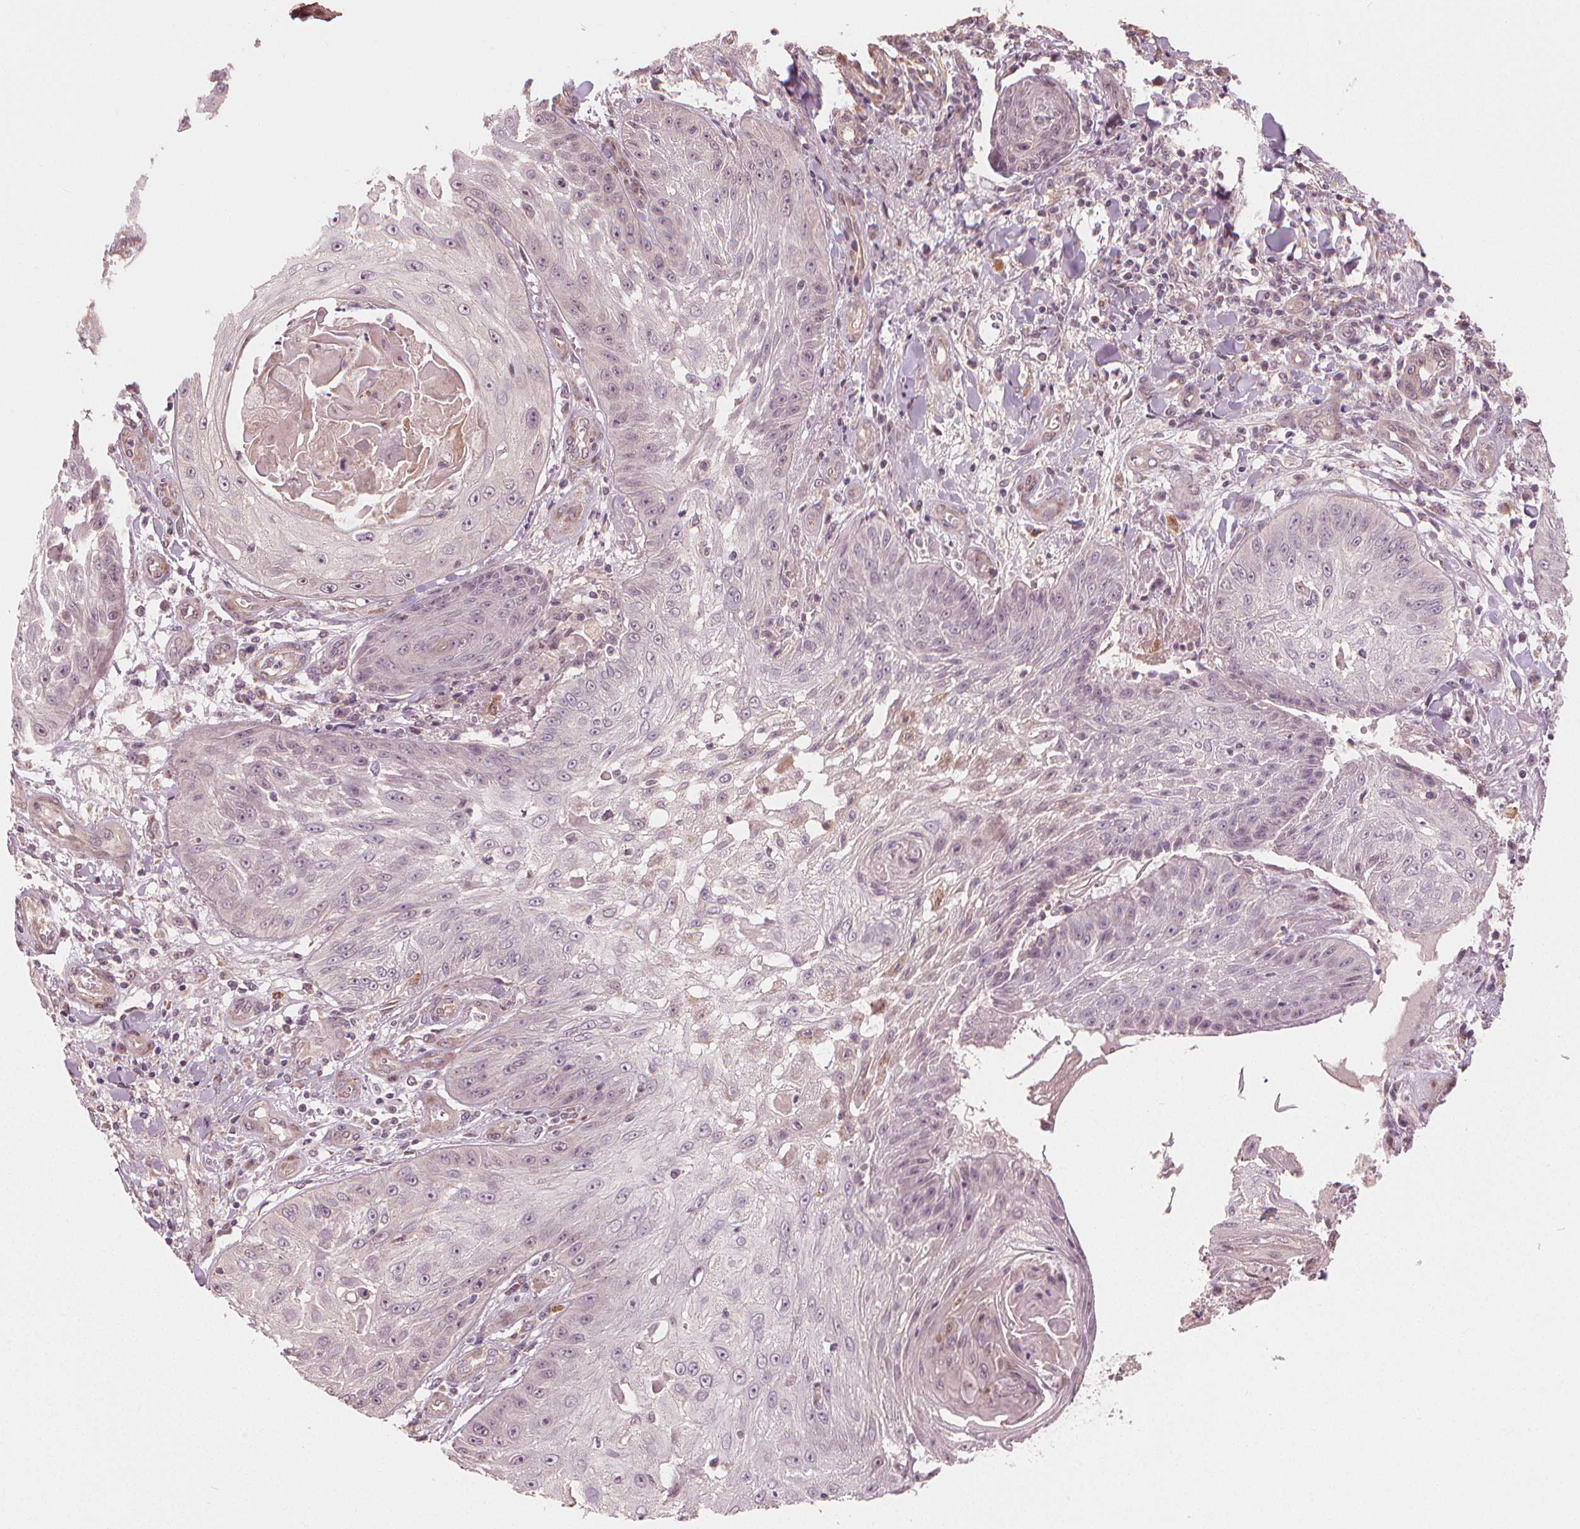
{"staining": {"intensity": "negative", "quantity": "none", "location": "none"}, "tissue": "skin cancer", "cell_type": "Tumor cells", "image_type": "cancer", "snomed": [{"axis": "morphology", "description": "Squamous cell carcinoma, NOS"}, {"axis": "topography", "description": "Skin"}], "caption": "The histopathology image demonstrates no significant staining in tumor cells of skin cancer.", "gene": "CLBA1", "patient": {"sex": "male", "age": 70}}